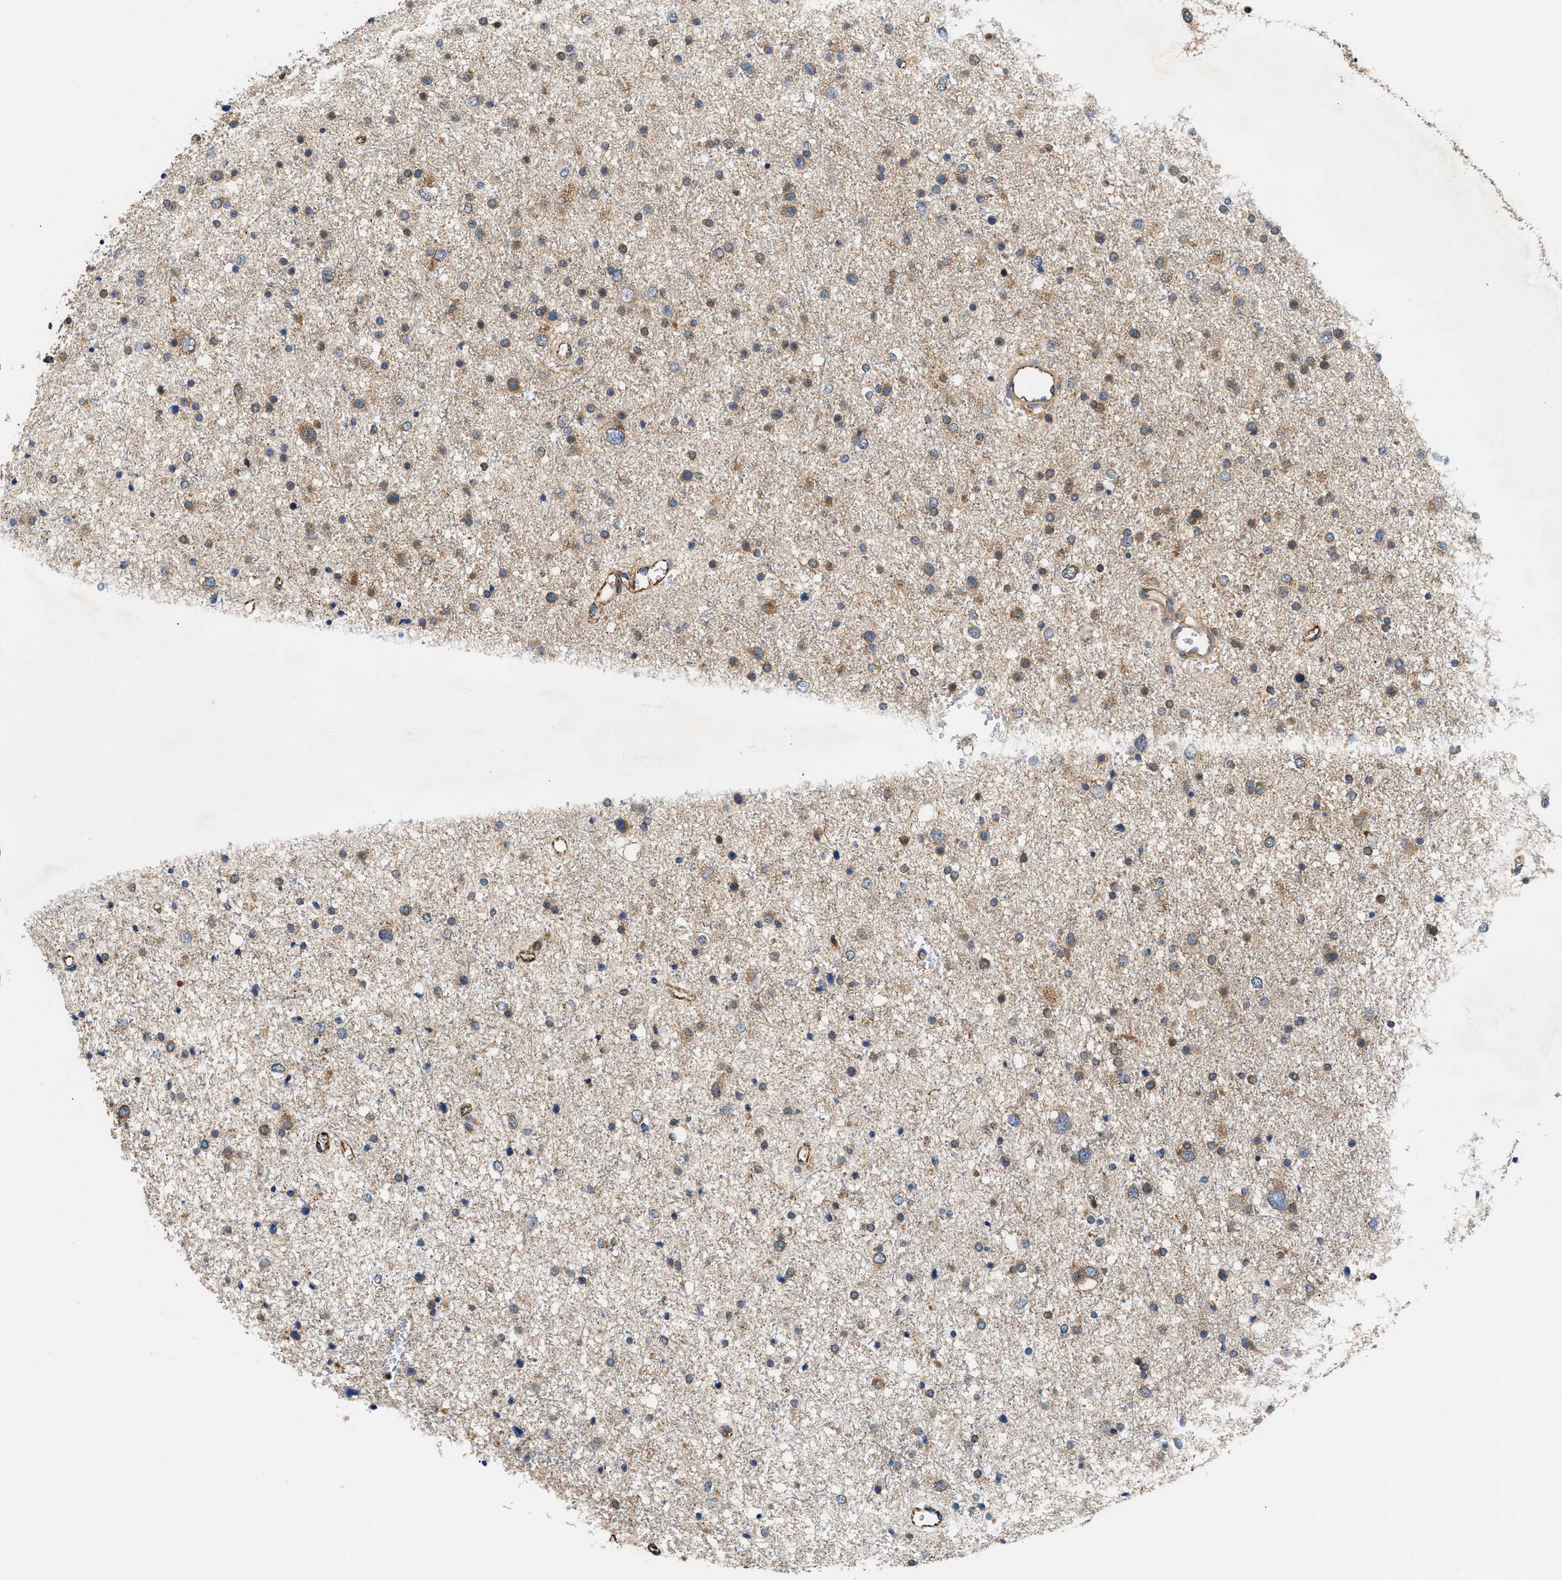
{"staining": {"intensity": "moderate", "quantity": "<25%", "location": "cytoplasmic/membranous"}, "tissue": "glioma", "cell_type": "Tumor cells", "image_type": "cancer", "snomed": [{"axis": "morphology", "description": "Glioma, malignant, Low grade"}, {"axis": "topography", "description": "Brain"}], "caption": "This is an image of IHC staining of glioma, which shows moderate expression in the cytoplasmic/membranous of tumor cells.", "gene": "CCM2", "patient": {"sex": "female", "age": 37}}